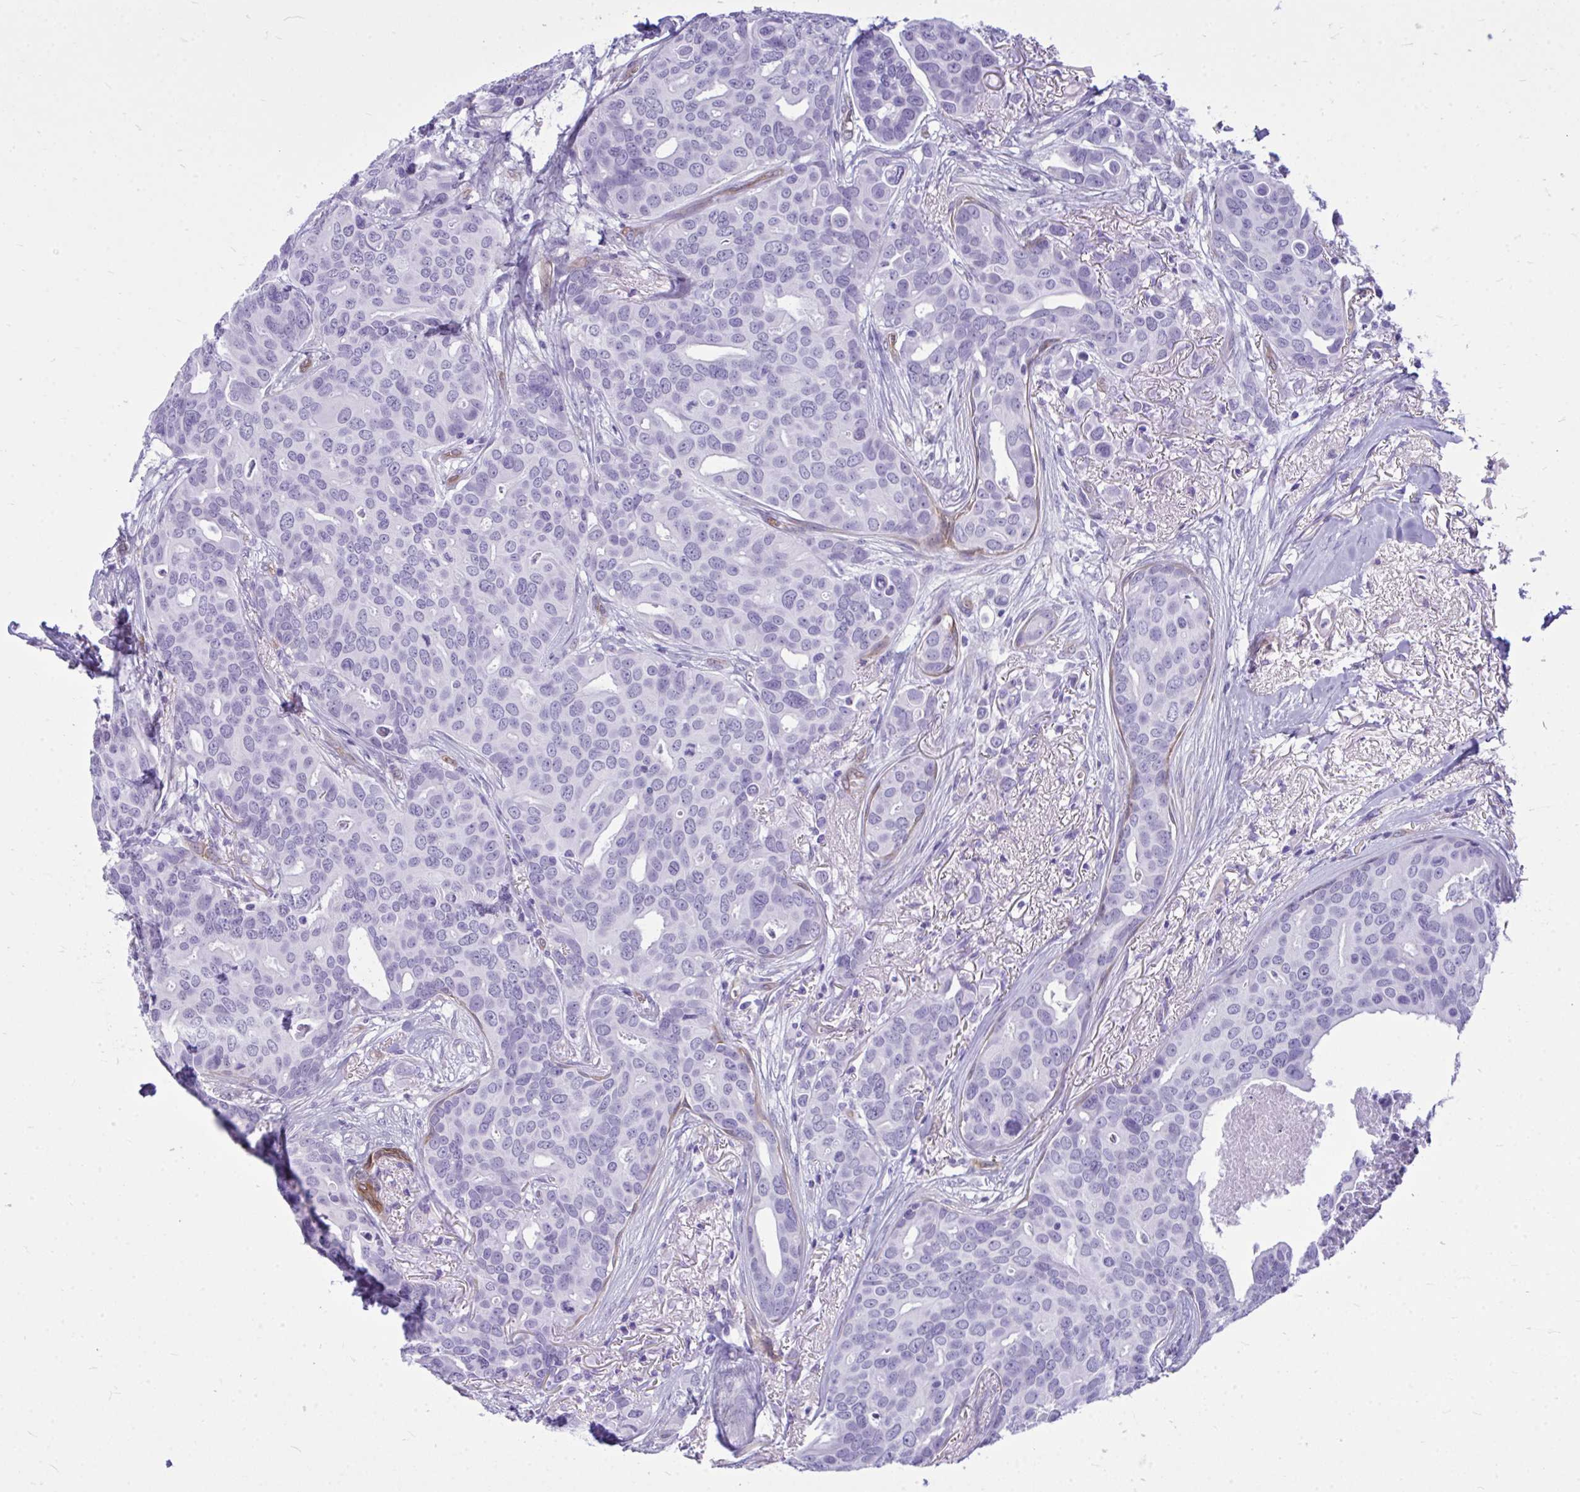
{"staining": {"intensity": "negative", "quantity": "none", "location": "none"}, "tissue": "breast cancer", "cell_type": "Tumor cells", "image_type": "cancer", "snomed": [{"axis": "morphology", "description": "Duct carcinoma"}, {"axis": "topography", "description": "Breast"}], "caption": "There is no significant staining in tumor cells of breast cancer (invasive ductal carcinoma).", "gene": "LIMS2", "patient": {"sex": "female", "age": 54}}